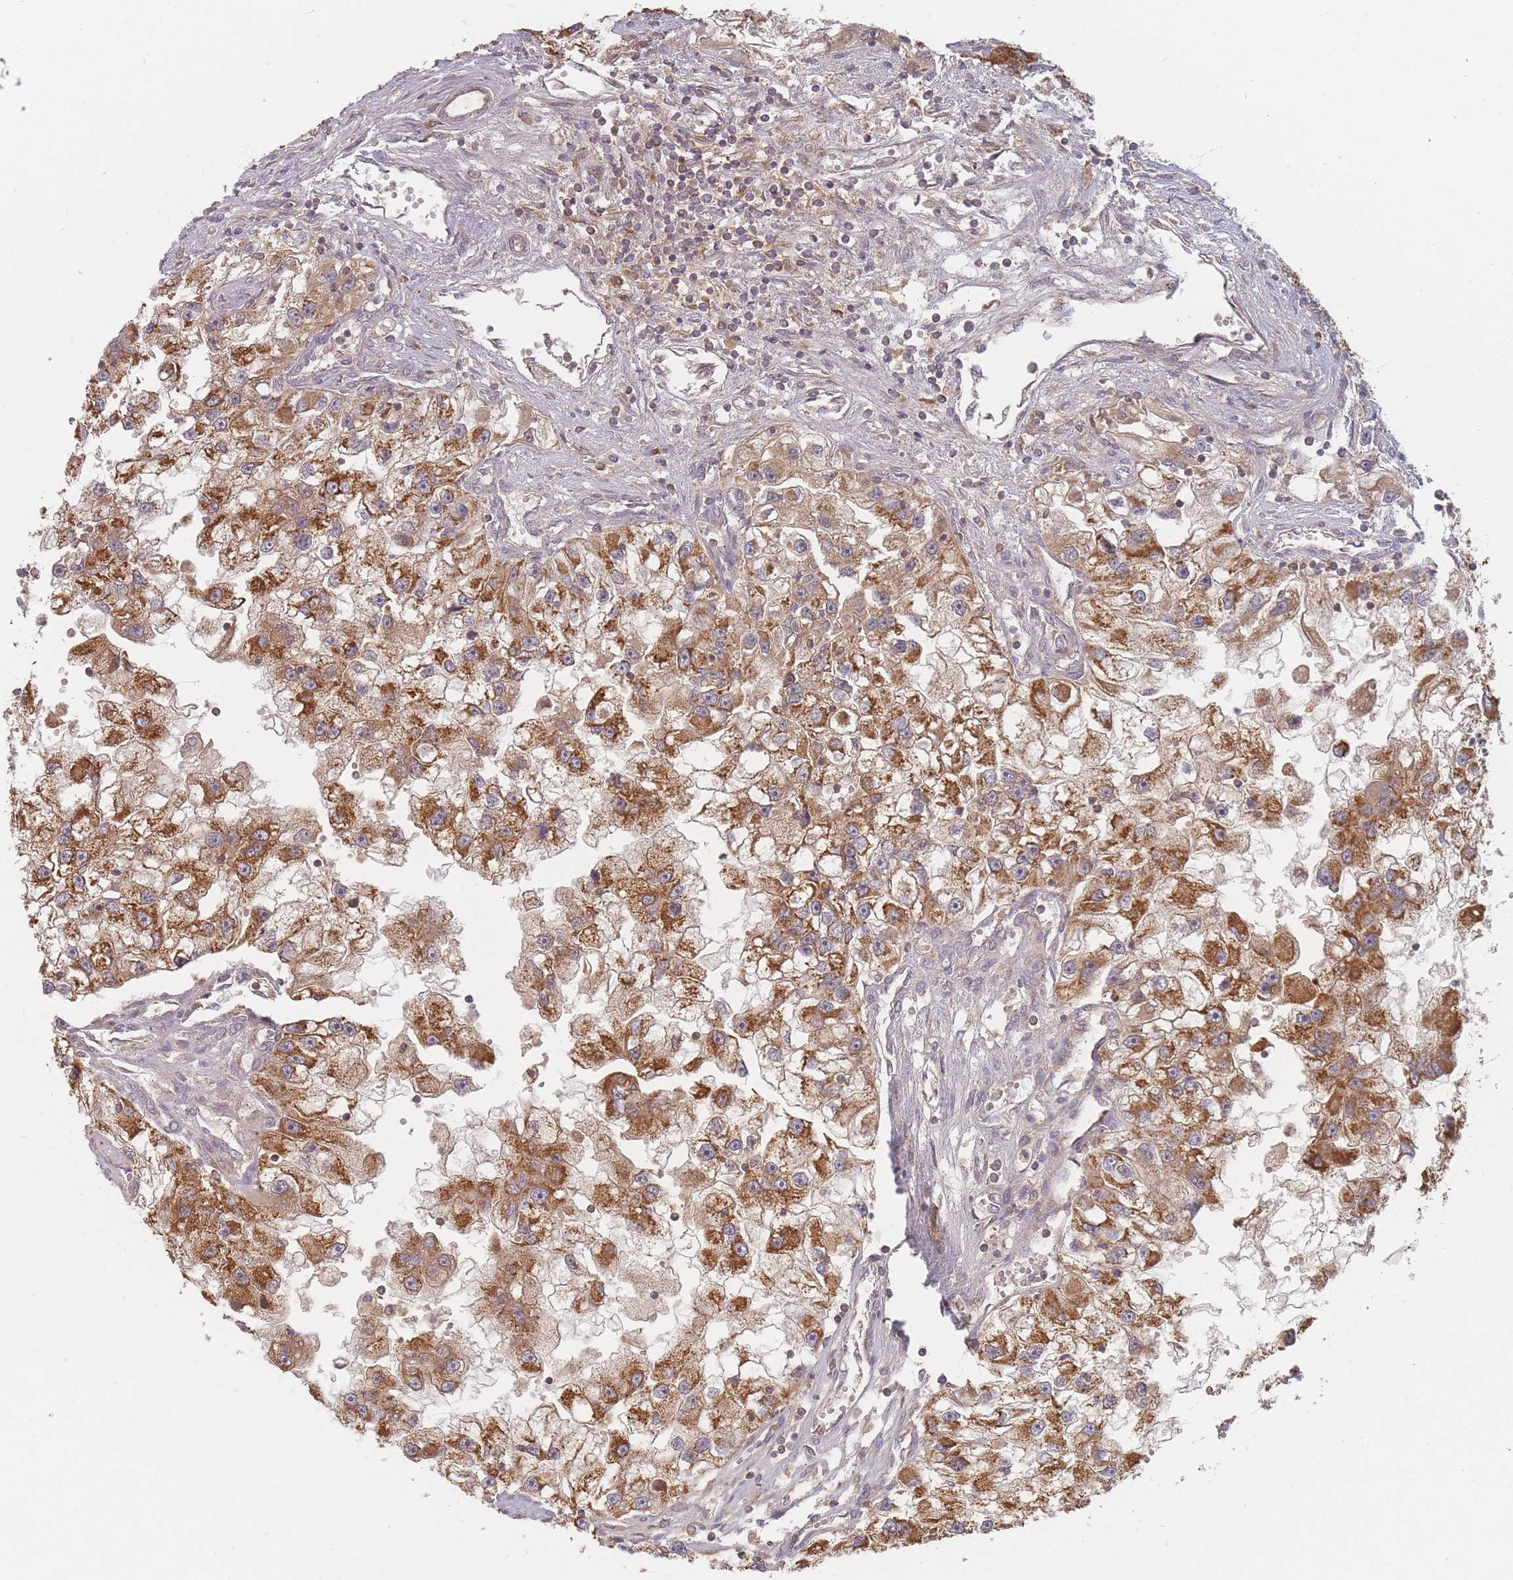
{"staining": {"intensity": "strong", "quantity": ">75%", "location": "cytoplasmic/membranous"}, "tissue": "renal cancer", "cell_type": "Tumor cells", "image_type": "cancer", "snomed": [{"axis": "morphology", "description": "Adenocarcinoma, NOS"}, {"axis": "topography", "description": "Kidney"}], "caption": "DAB (3,3'-diaminobenzidine) immunohistochemical staining of renal adenocarcinoma exhibits strong cytoplasmic/membranous protein positivity in about >75% of tumor cells.", "gene": "SLC35F3", "patient": {"sex": "male", "age": 63}}